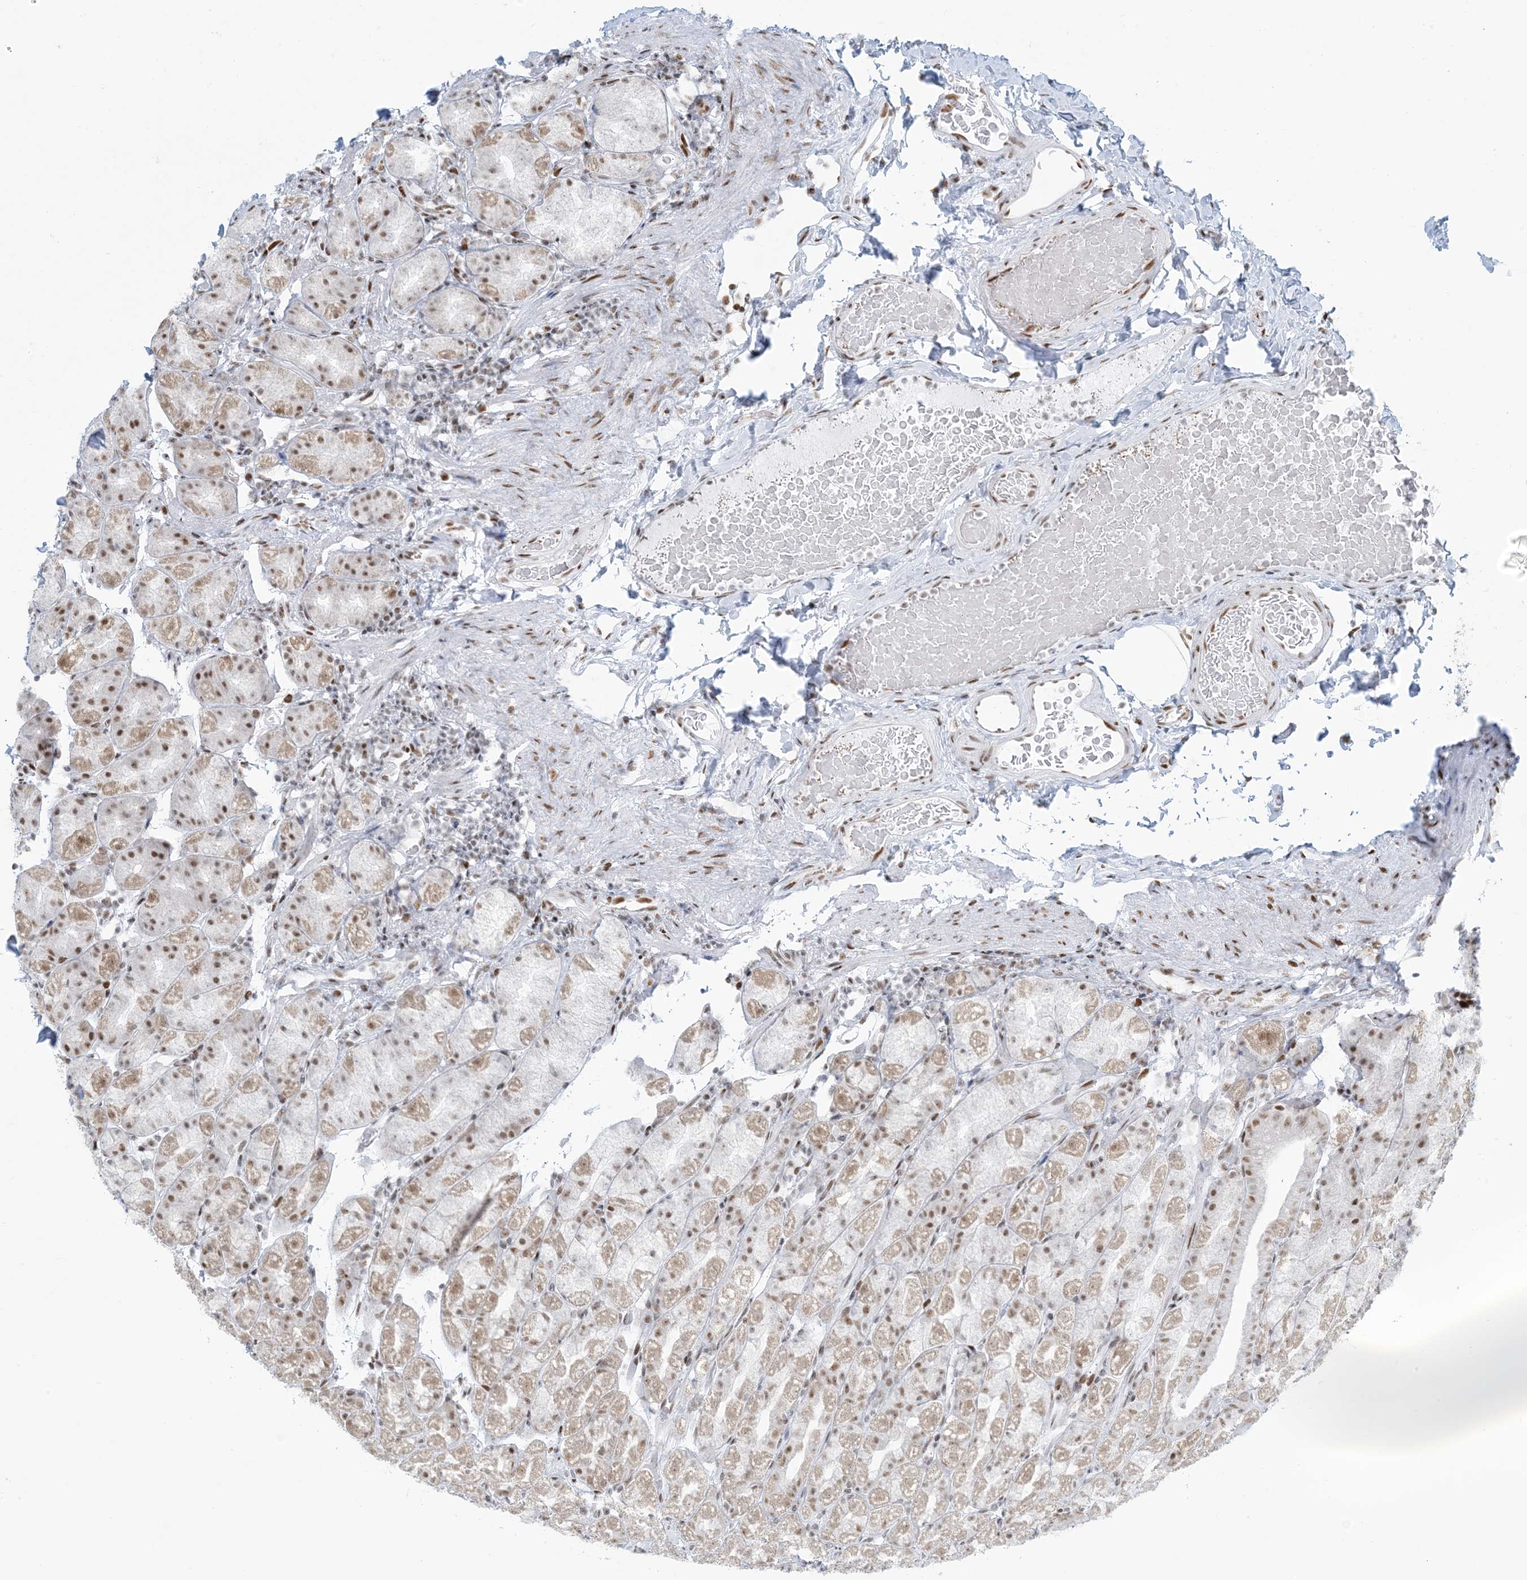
{"staining": {"intensity": "moderate", "quantity": "25%-75%", "location": "cytoplasmic/membranous,nuclear"}, "tissue": "stomach", "cell_type": "Glandular cells", "image_type": "normal", "snomed": [{"axis": "morphology", "description": "Normal tissue, NOS"}, {"axis": "topography", "description": "Stomach, upper"}], "caption": "A brown stain shows moderate cytoplasmic/membranous,nuclear expression of a protein in glandular cells of benign stomach. (DAB IHC, brown staining for protein, blue staining for nuclei).", "gene": "STAG1", "patient": {"sex": "male", "age": 68}}